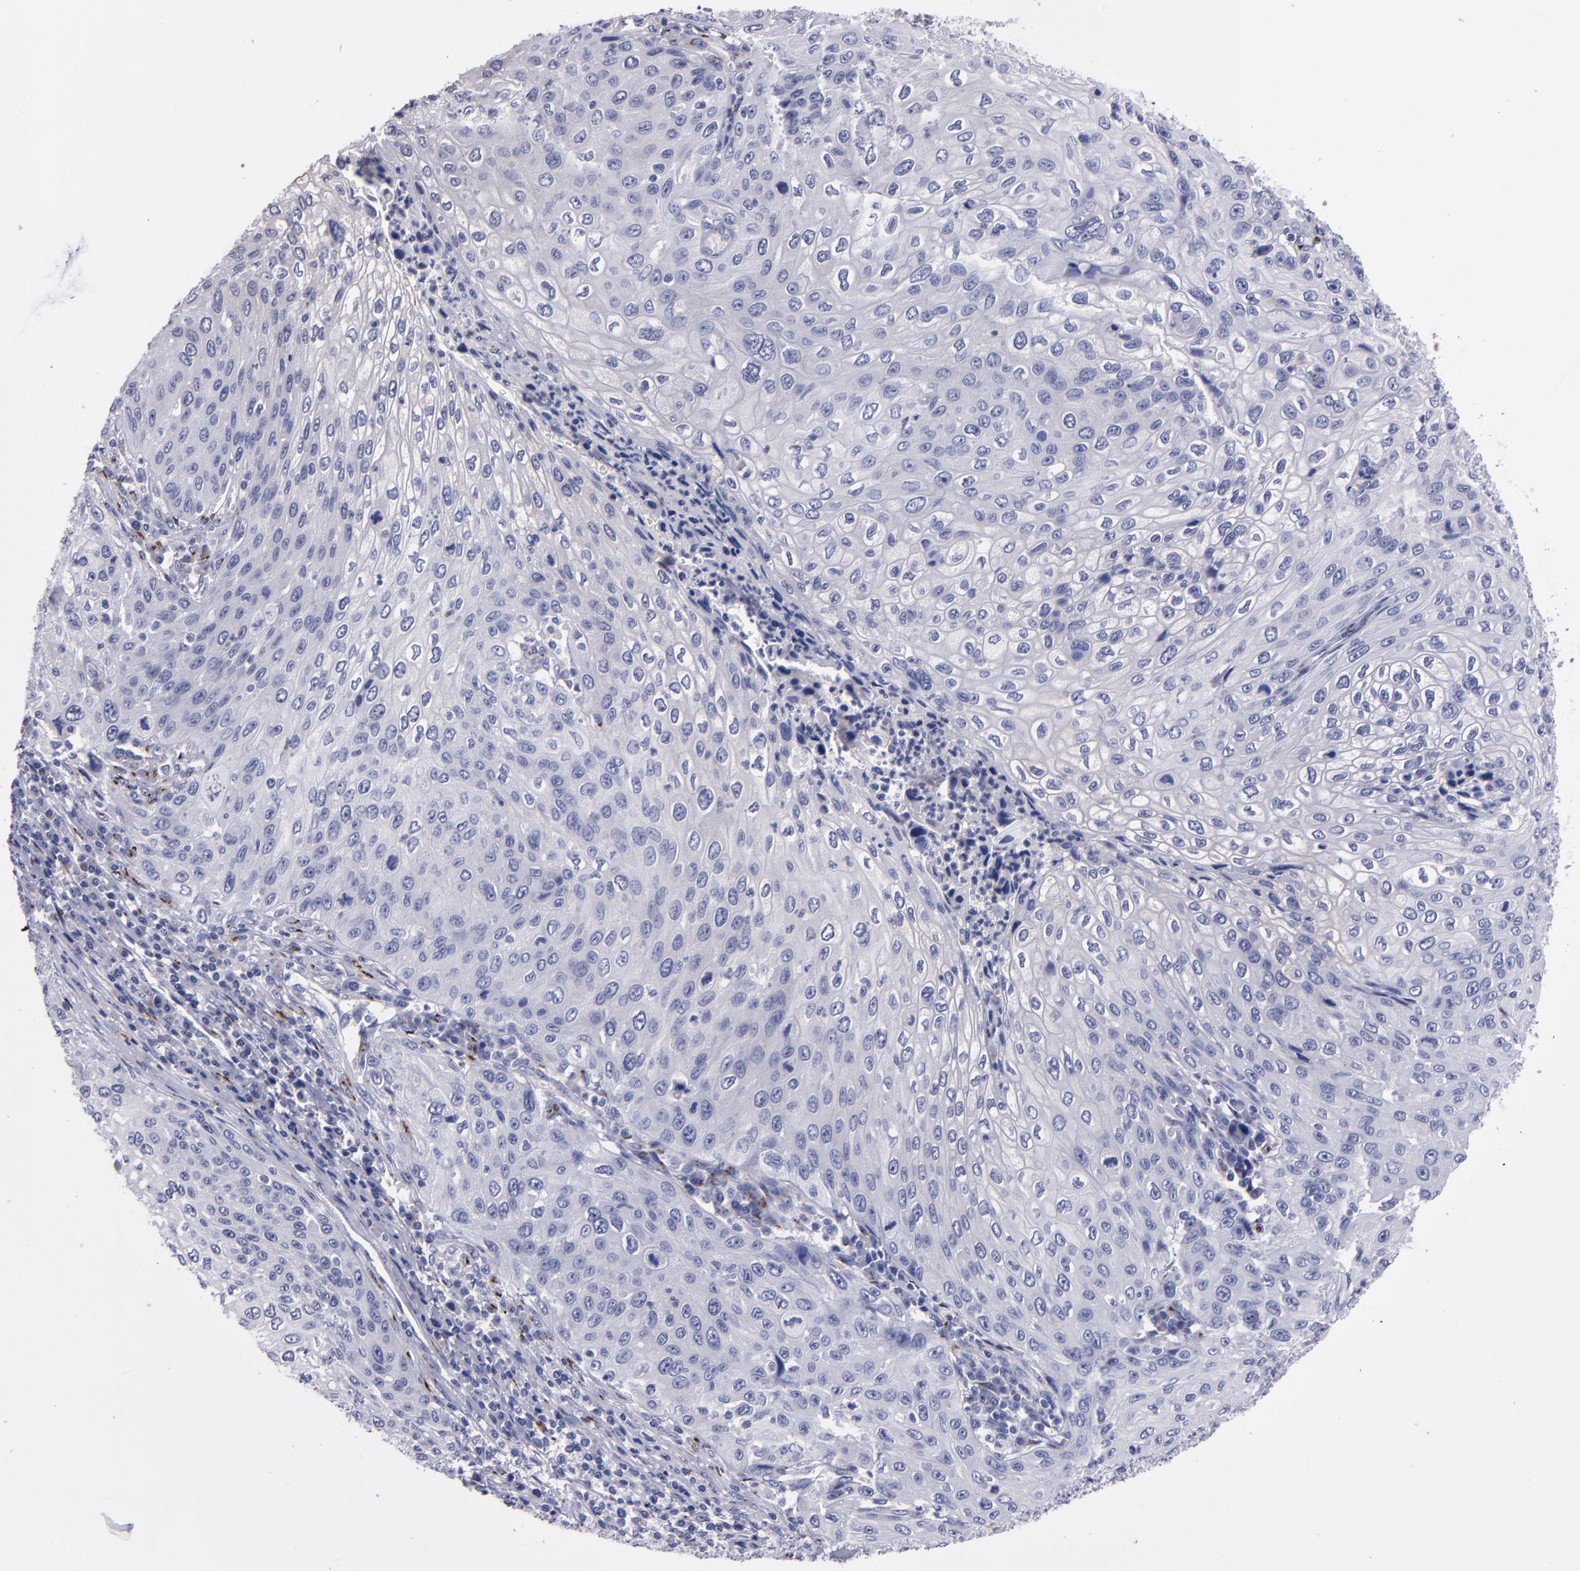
{"staining": {"intensity": "negative", "quantity": "none", "location": "none"}, "tissue": "cervical cancer", "cell_type": "Tumor cells", "image_type": "cancer", "snomed": [{"axis": "morphology", "description": "Squamous cell carcinoma, NOS"}, {"axis": "topography", "description": "Cervix"}], "caption": "Tumor cells are negative for brown protein staining in cervical cancer.", "gene": "RAB41", "patient": {"sex": "female", "age": 32}}